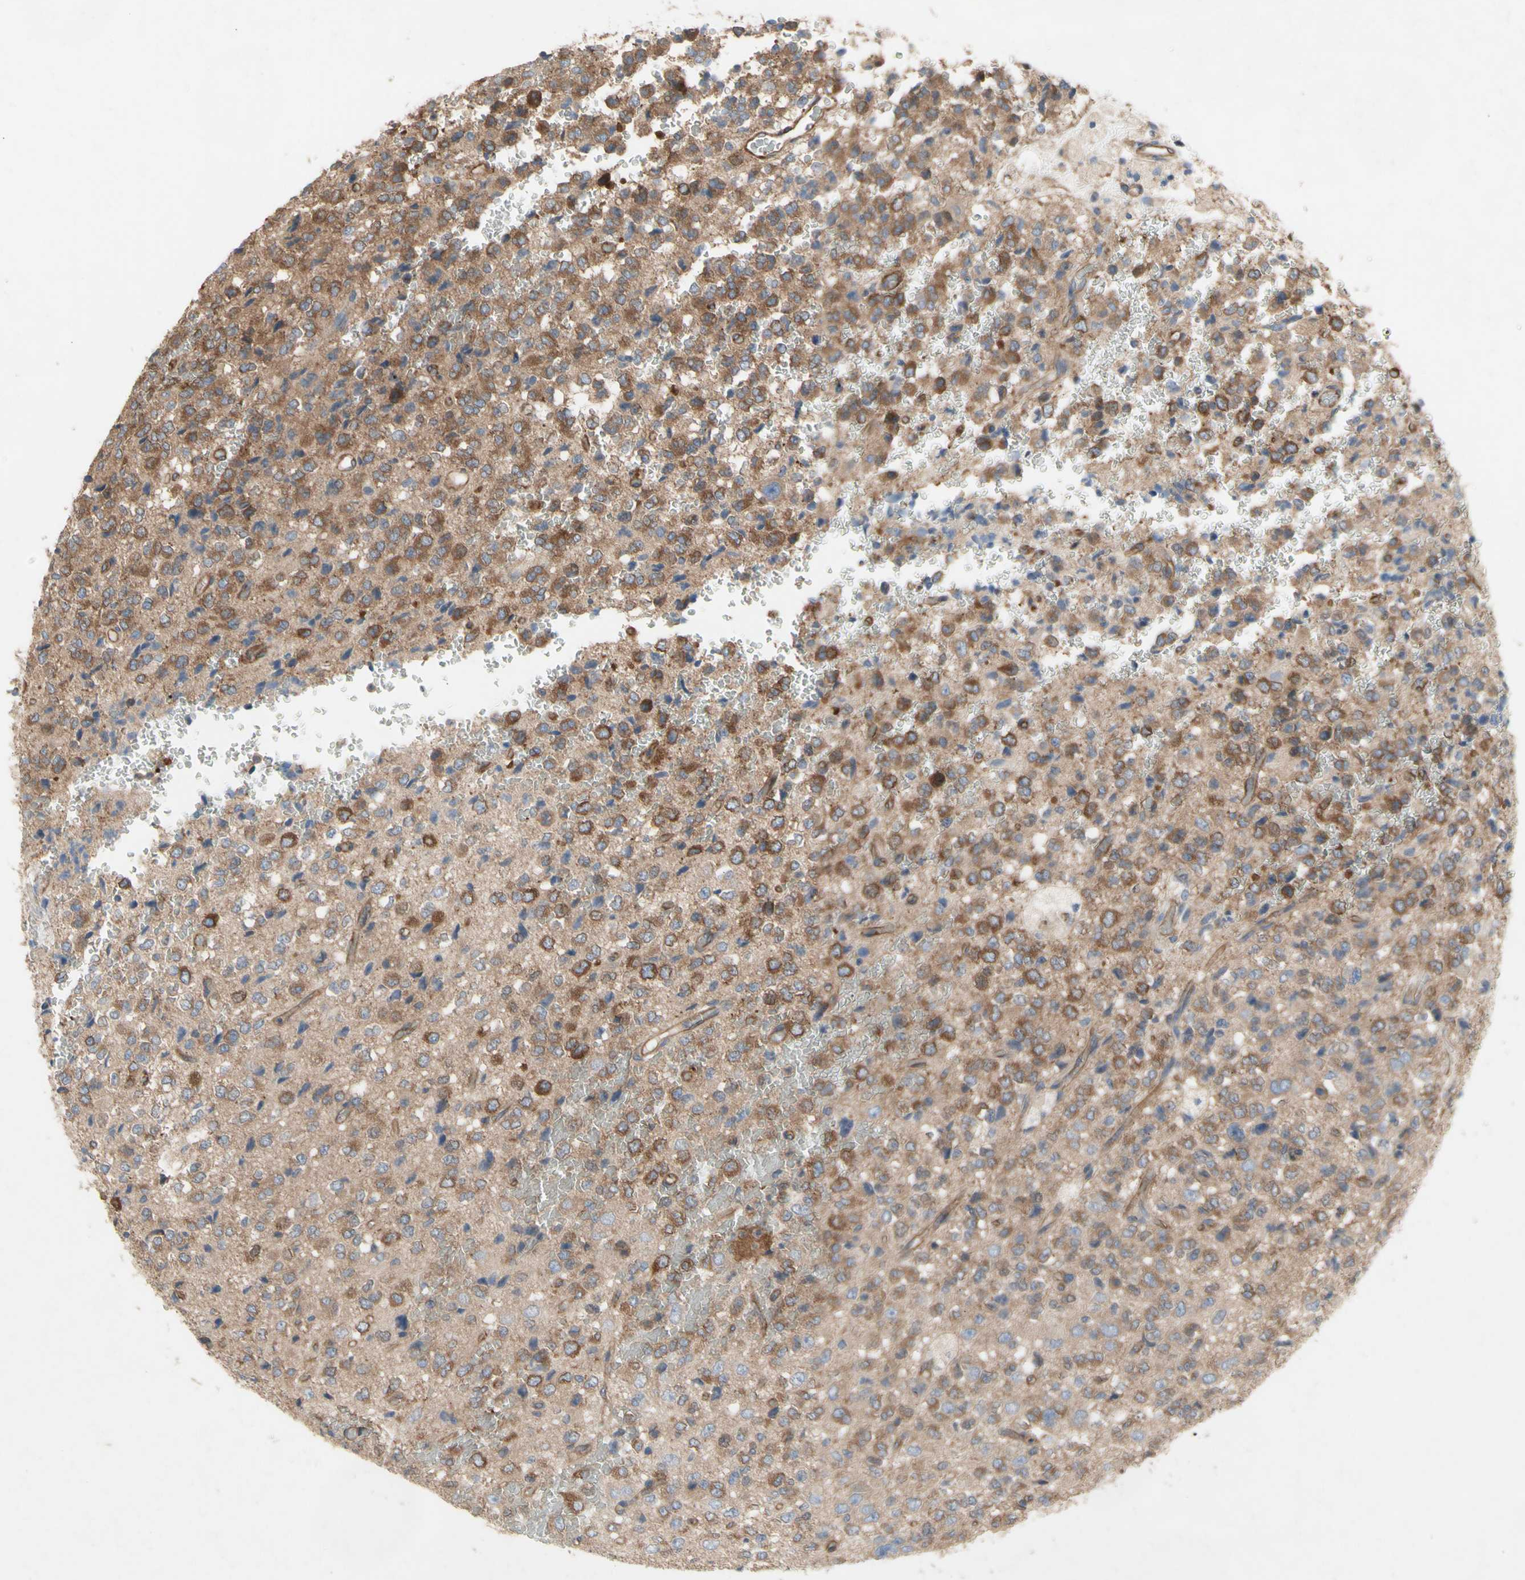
{"staining": {"intensity": "moderate", "quantity": "25%-75%", "location": "cytoplasmic/membranous"}, "tissue": "glioma", "cell_type": "Tumor cells", "image_type": "cancer", "snomed": [{"axis": "morphology", "description": "Glioma, malignant, High grade"}, {"axis": "topography", "description": "pancreas cauda"}], "caption": "Malignant glioma (high-grade) stained for a protein (brown) demonstrates moderate cytoplasmic/membranous positive staining in about 25%-75% of tumor cells.", "gene": "KLC1", "patient": {"sex": "male", "age": 60}}